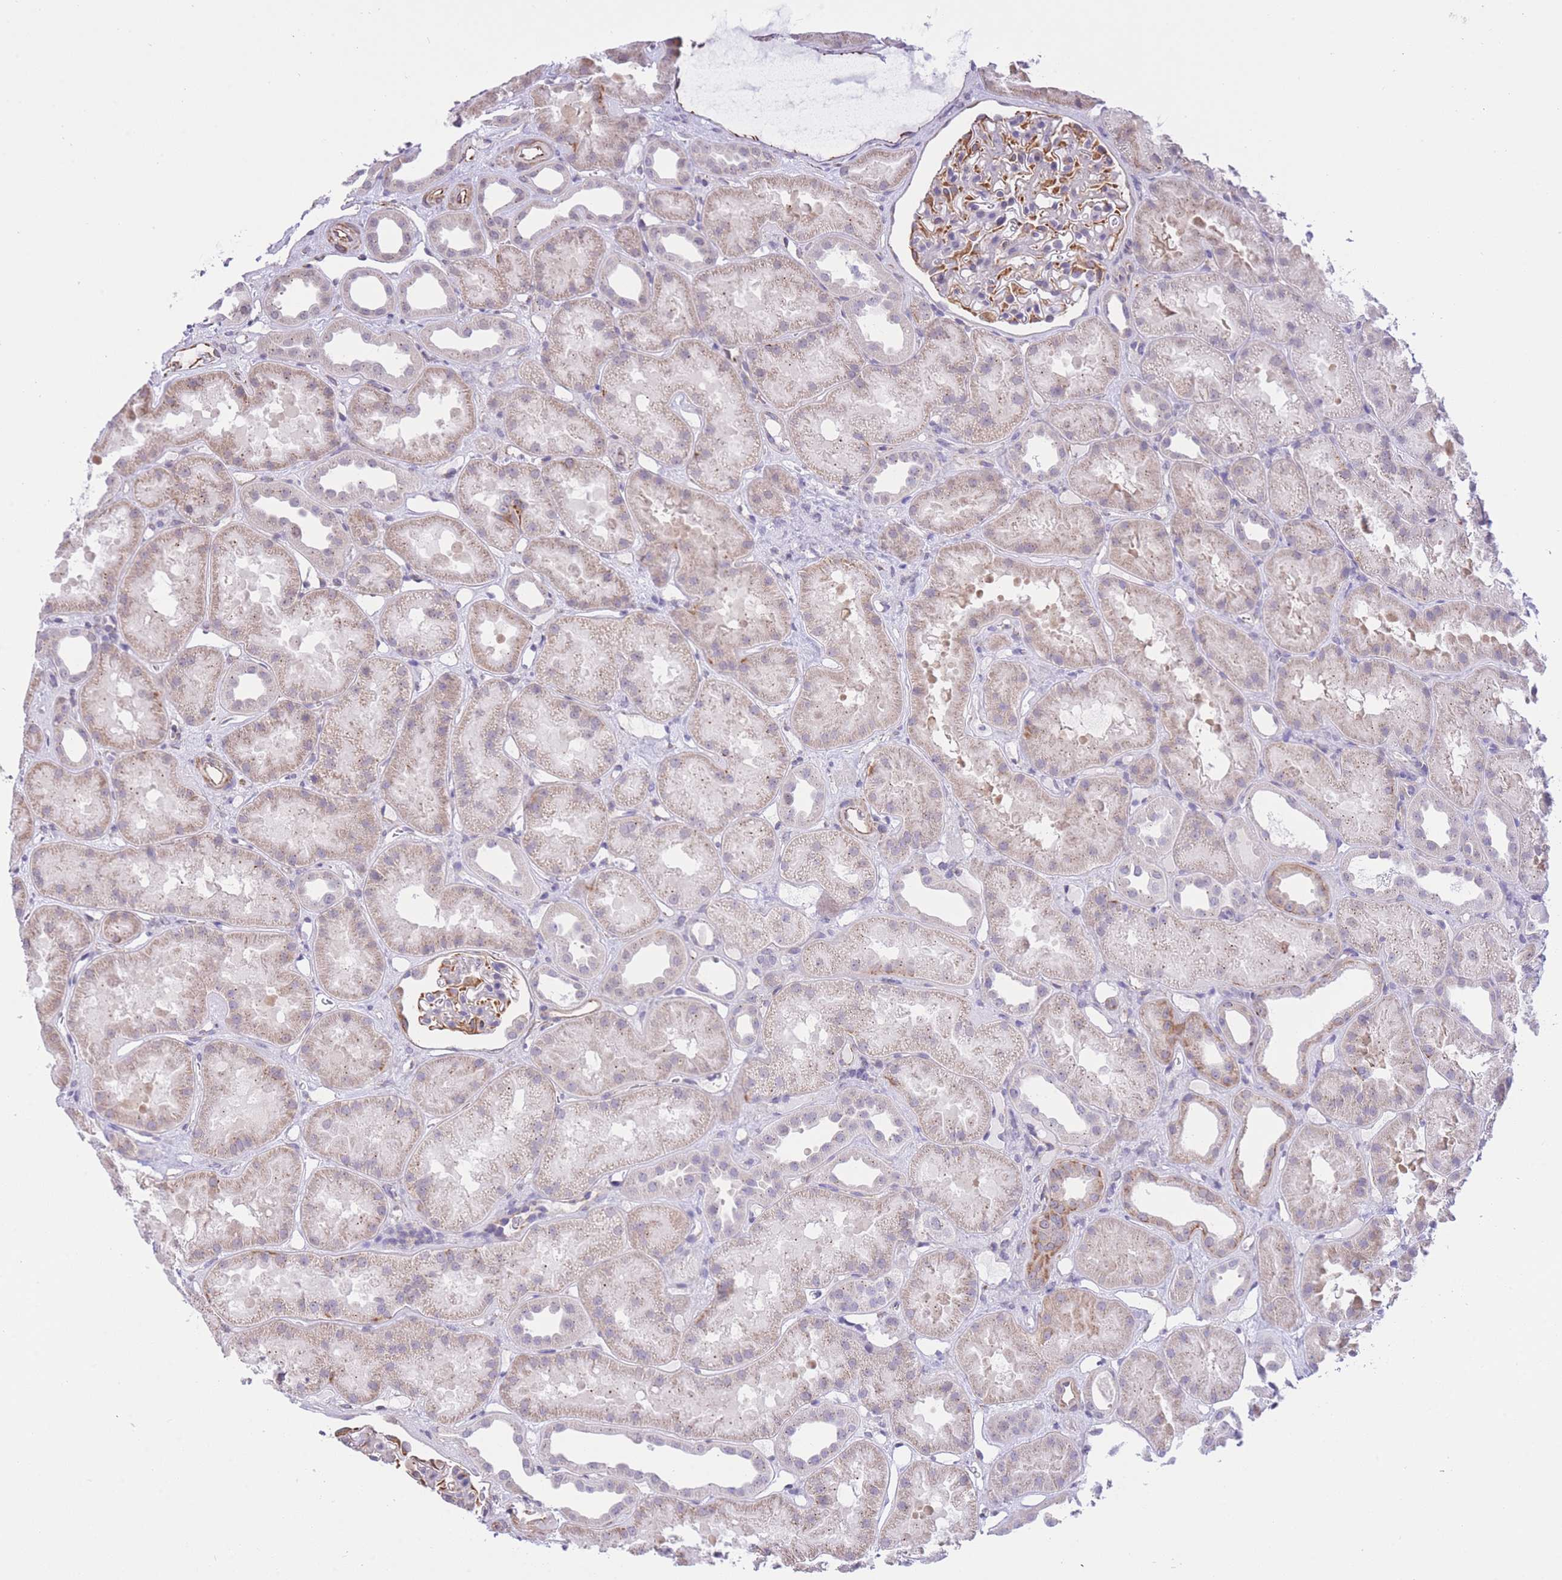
{"staining": {"intensity": "moderate", "quantity": "<25%", "location": "cytoplasmic/membranous"}, "tissue": "kidney", "cell_type": "Cells in glomeruli", "image_type": "normal", "snomed": [{"axis": "morphology", "description": "Normal tissue, NOS"}, {"axis": "topography", "description": "Kidney"}], "caption": "Kidney stained for a protein reveals moderate cytoplasmic/membranous positivity in cells in glomeruli.", "gene": "PSG11", "patient": {"sex": "male", "age": 61}}